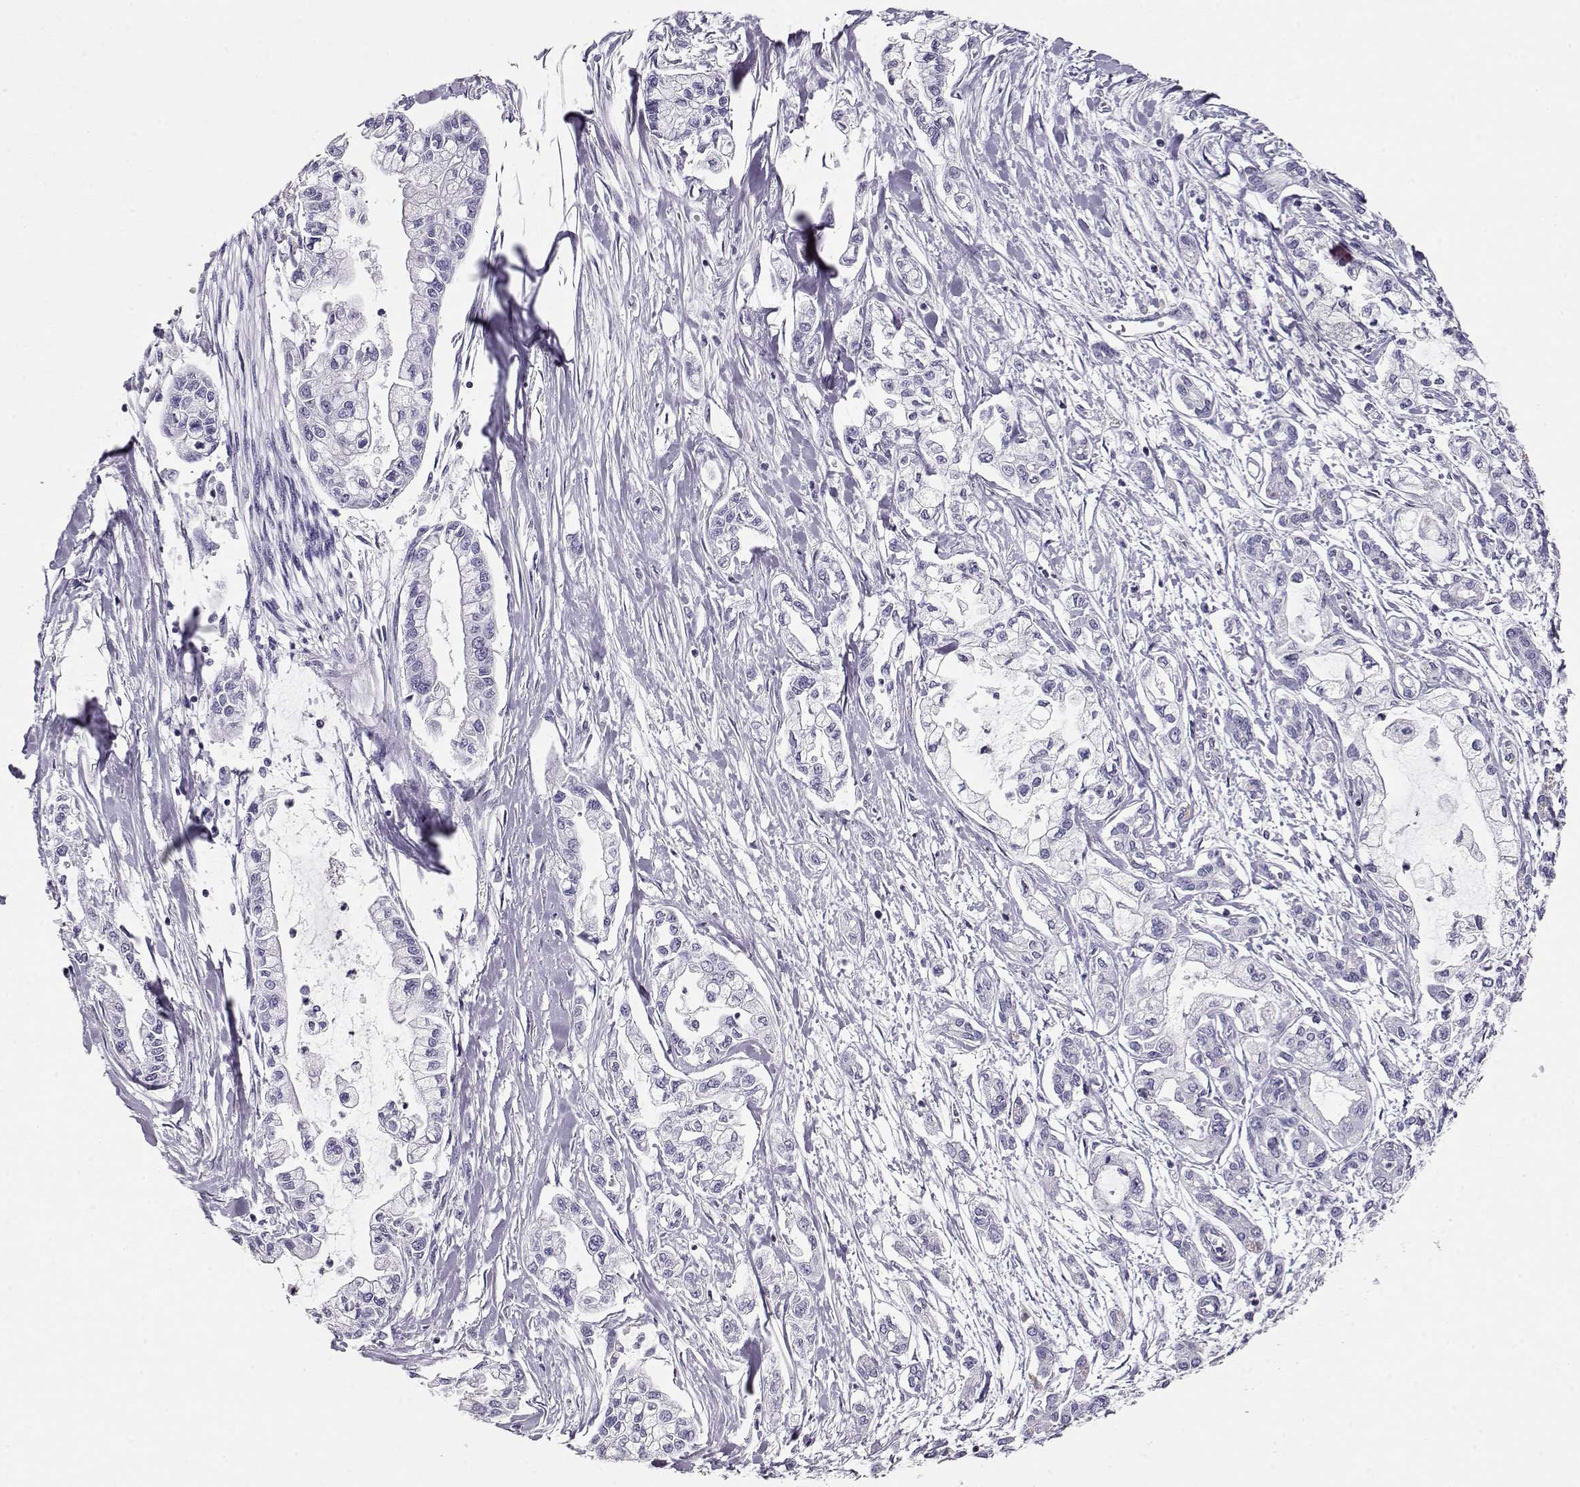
{"staining": {"intensity": "negative", "quantity": "none", "location": "none"}, "tissue": "pancreatic cancer", "cell_type": "Tumor cells", "image_type": "cancer", "snomed": [{"axis": "morphology", "description": "Adenocarcinoma, NOS"}, {"axis": "topography", "description": "Pancreas"}], "caption": "An immunohistochemistry (IHC) image of pancreatic cancer (adenocarcinoma) is shown. There is no staining in tumor cells of pancreatic cancer (adenocarcinoma).", "gene": "CRX", "patient": {"sex": "male", "age": 54}}